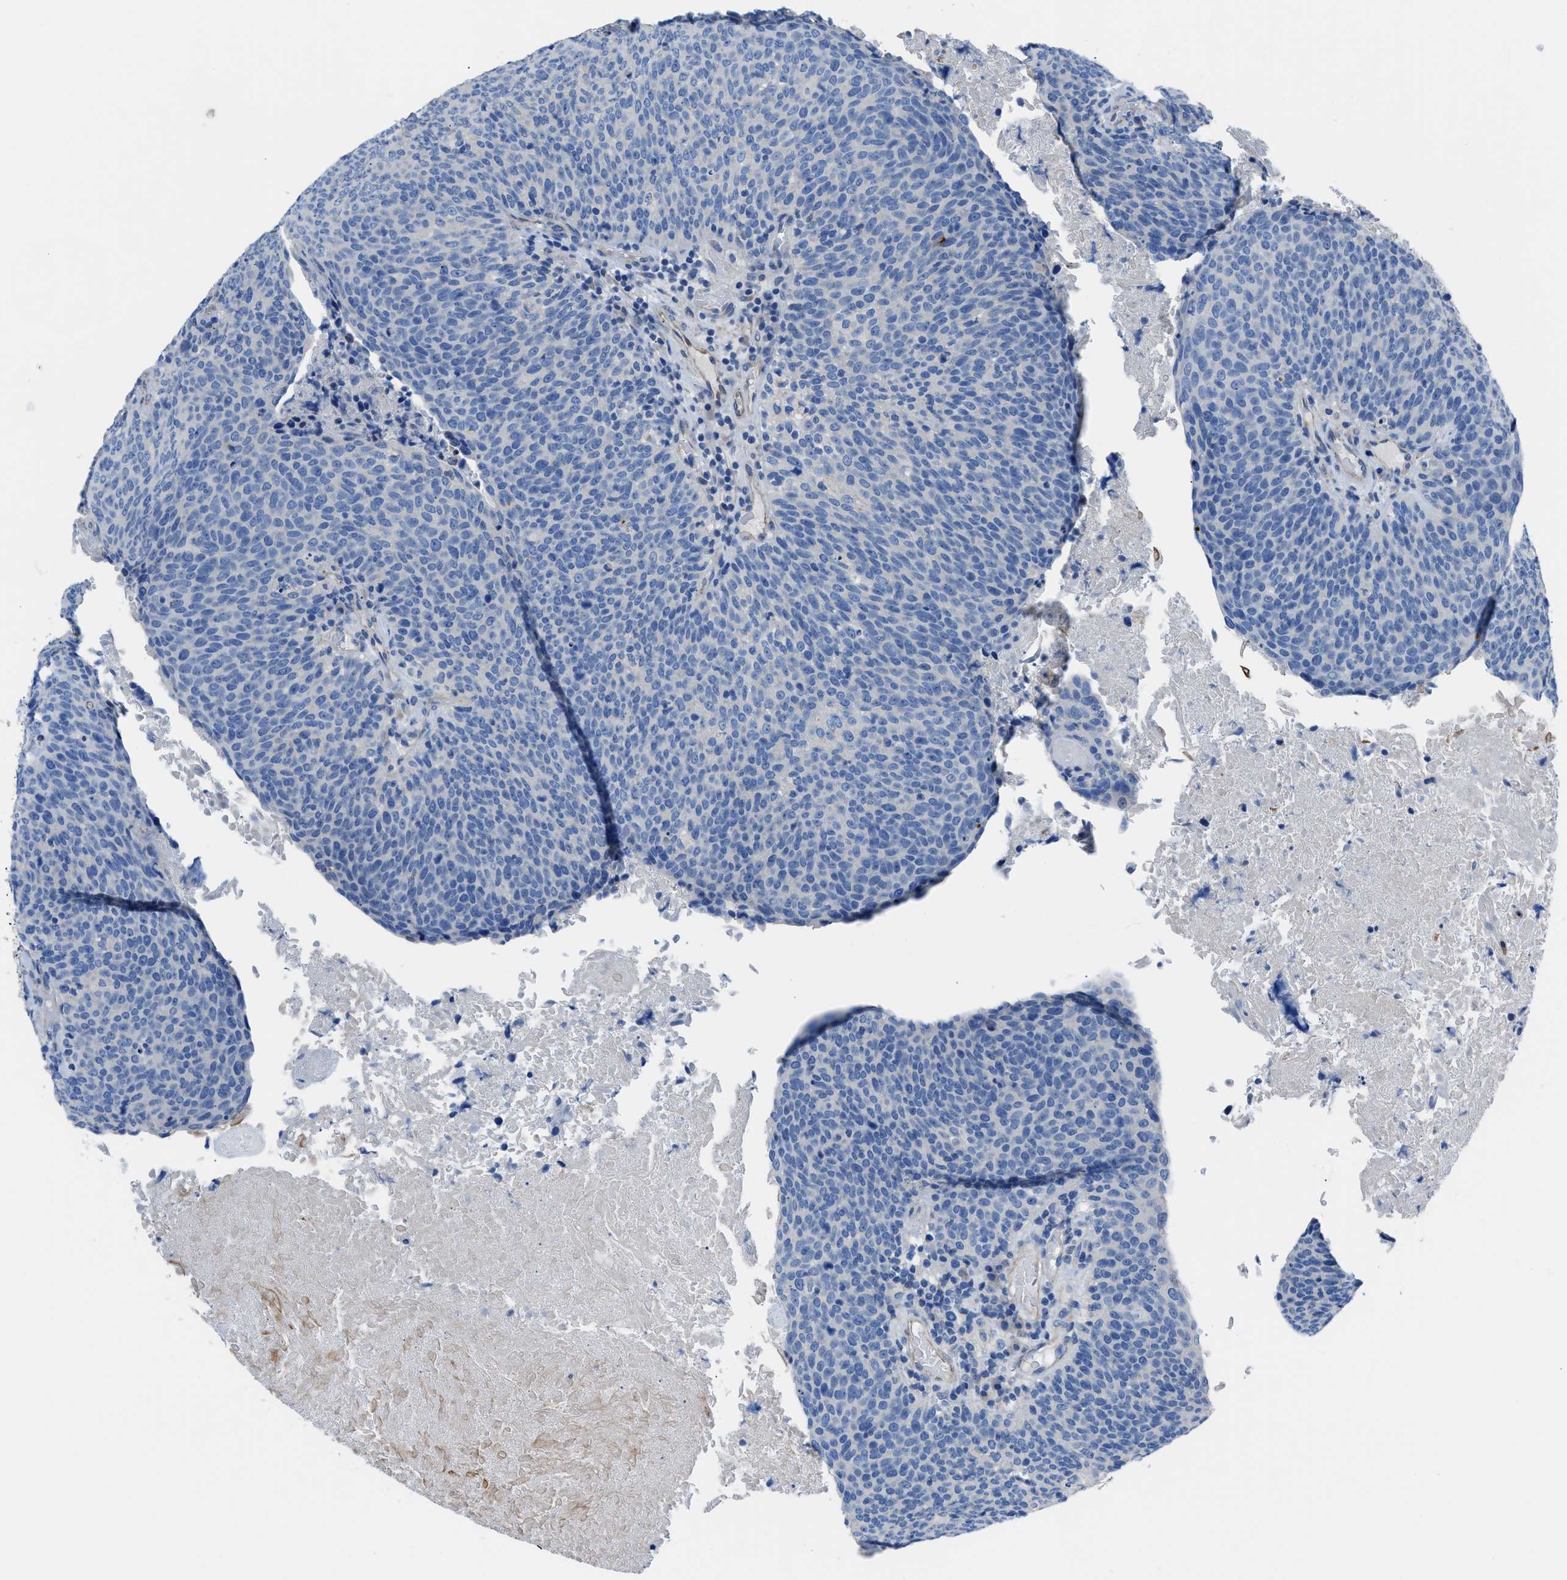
{"staining": {"intensity": "negative", "quantity": "none", "location": "none"}, "tissue": "head and neck cancer", "cell_type": "Tumor cells", "image_type": "cancer", "snomed": [{"axis": "morphology", "description": "Squamous cell carcinoma, NOS"}, {"axis": "morphology", "description": "Squamous cell carcinoma, metastatic, NOS"}, {"axis": "topography", "description": "Lymph node"}, {"axis": "topography", "description": "Head-Neck"}], "caption": "Immunohistochemistry of head and neck cancer exhibits no expression in tumor cells. Nuclei are stained in blue.", "gene": "ITPR1", "patient": {"sex": "male", "age": 62}}